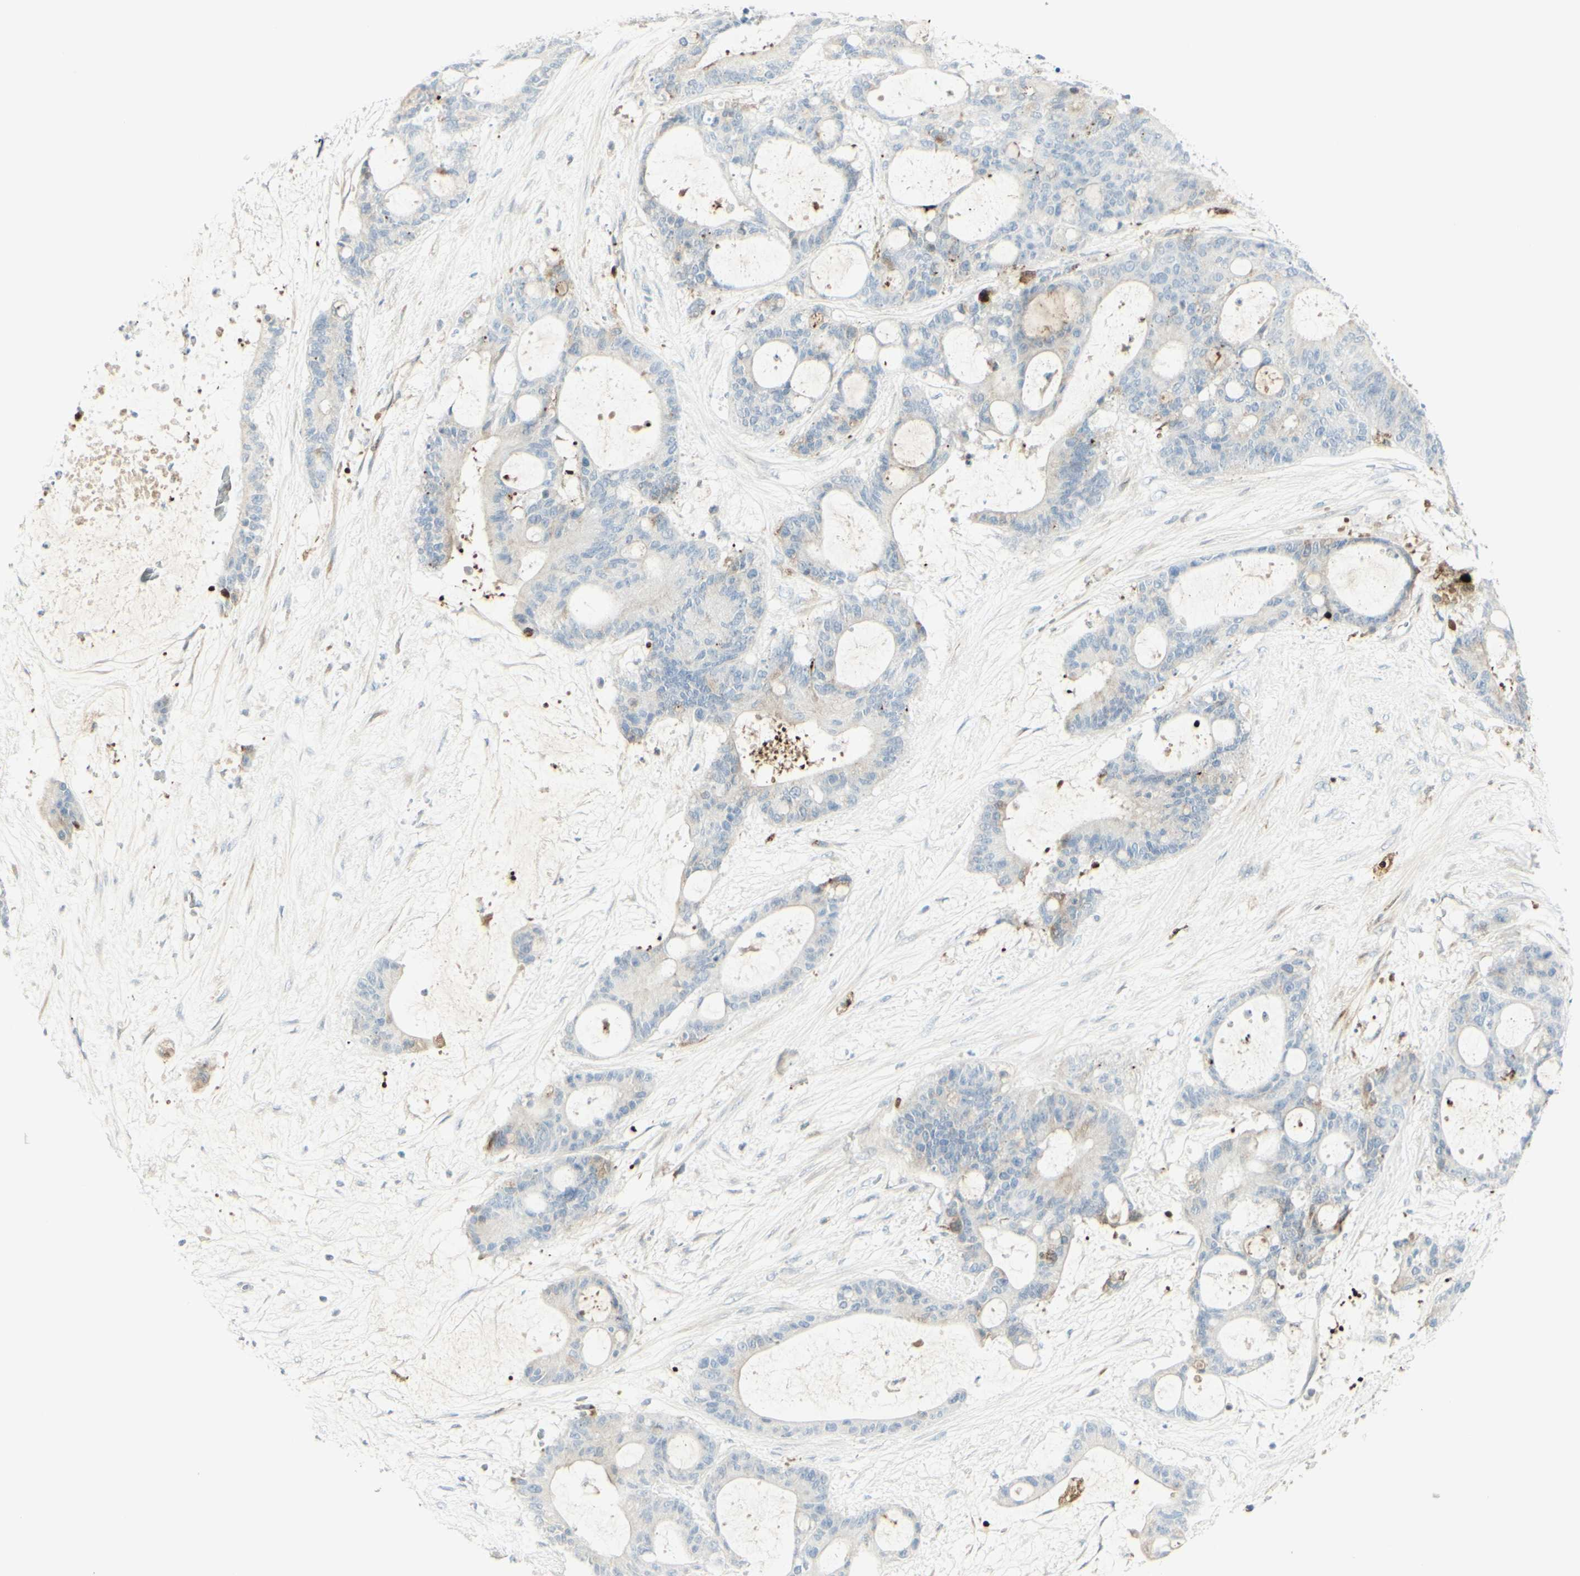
{"staining": {"intensity": "weak", "quantity": "25%-75%", "location": "cytoplasmic/membranous"}, "tissue": "liver cancer", "cell_type": "Tumor cells", "image_type": "cancer", "snomed": [{"axis": "morphology", "description": "Cholangiocarcinoma"}, {"axis": "topography", "description": "Liver"}], "caption": "Cholangiocarcinoma (liver) stained with immunohistochemistry reveals weak cytoplasmic/membranous expression in about 25%-75% of tumor cells.", "gene": "MDK", "patient": {"sex": "female", "age": 73}}